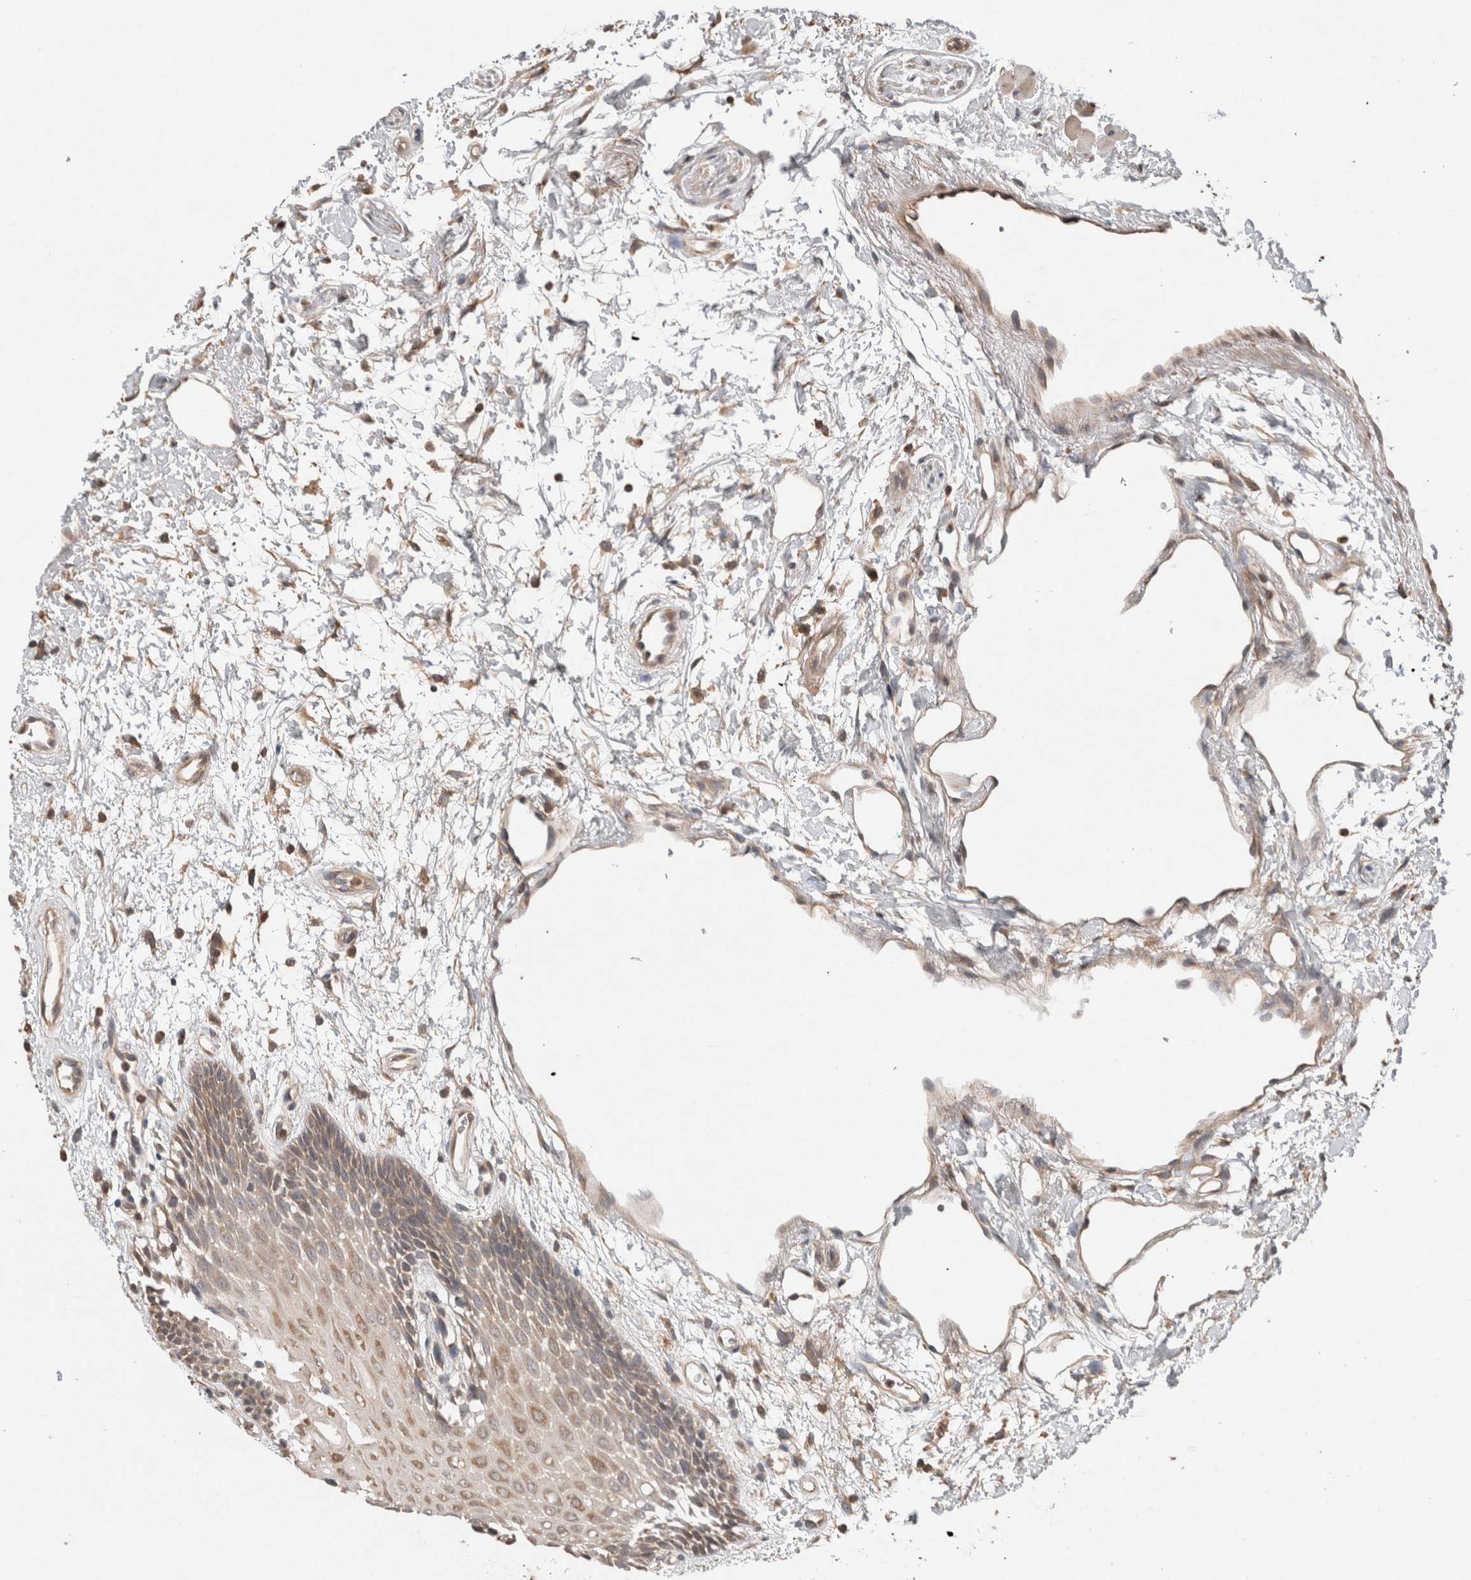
{"staining": {"intensity": "moderate", "quantity": "25%-75%", "location": "cytoplasmic/membranous"}, "tissue": "oral mucosa", "cell_type": "Squamous epithelial cells", "image_type": "normal", "snomed": [{"axis": "morphology", "description": "Normal tissue, NOS"}, {"axis": "topography", "description": "Skeletal muscle"}, {"axis": "topography", "description": "Oral tissue"}, {"axis": "topography", "description": "Peripheral nerve tissue"}], "caption": "Brown immunohistochemical staining in unremarkable human oral mucosa displays moderate cytoplasmic/membranous positivity in approximately 25%-75% of squamous epithelial cells.", "gene": "TRIM5", "patient": {"sex": "female", "age": 84}}